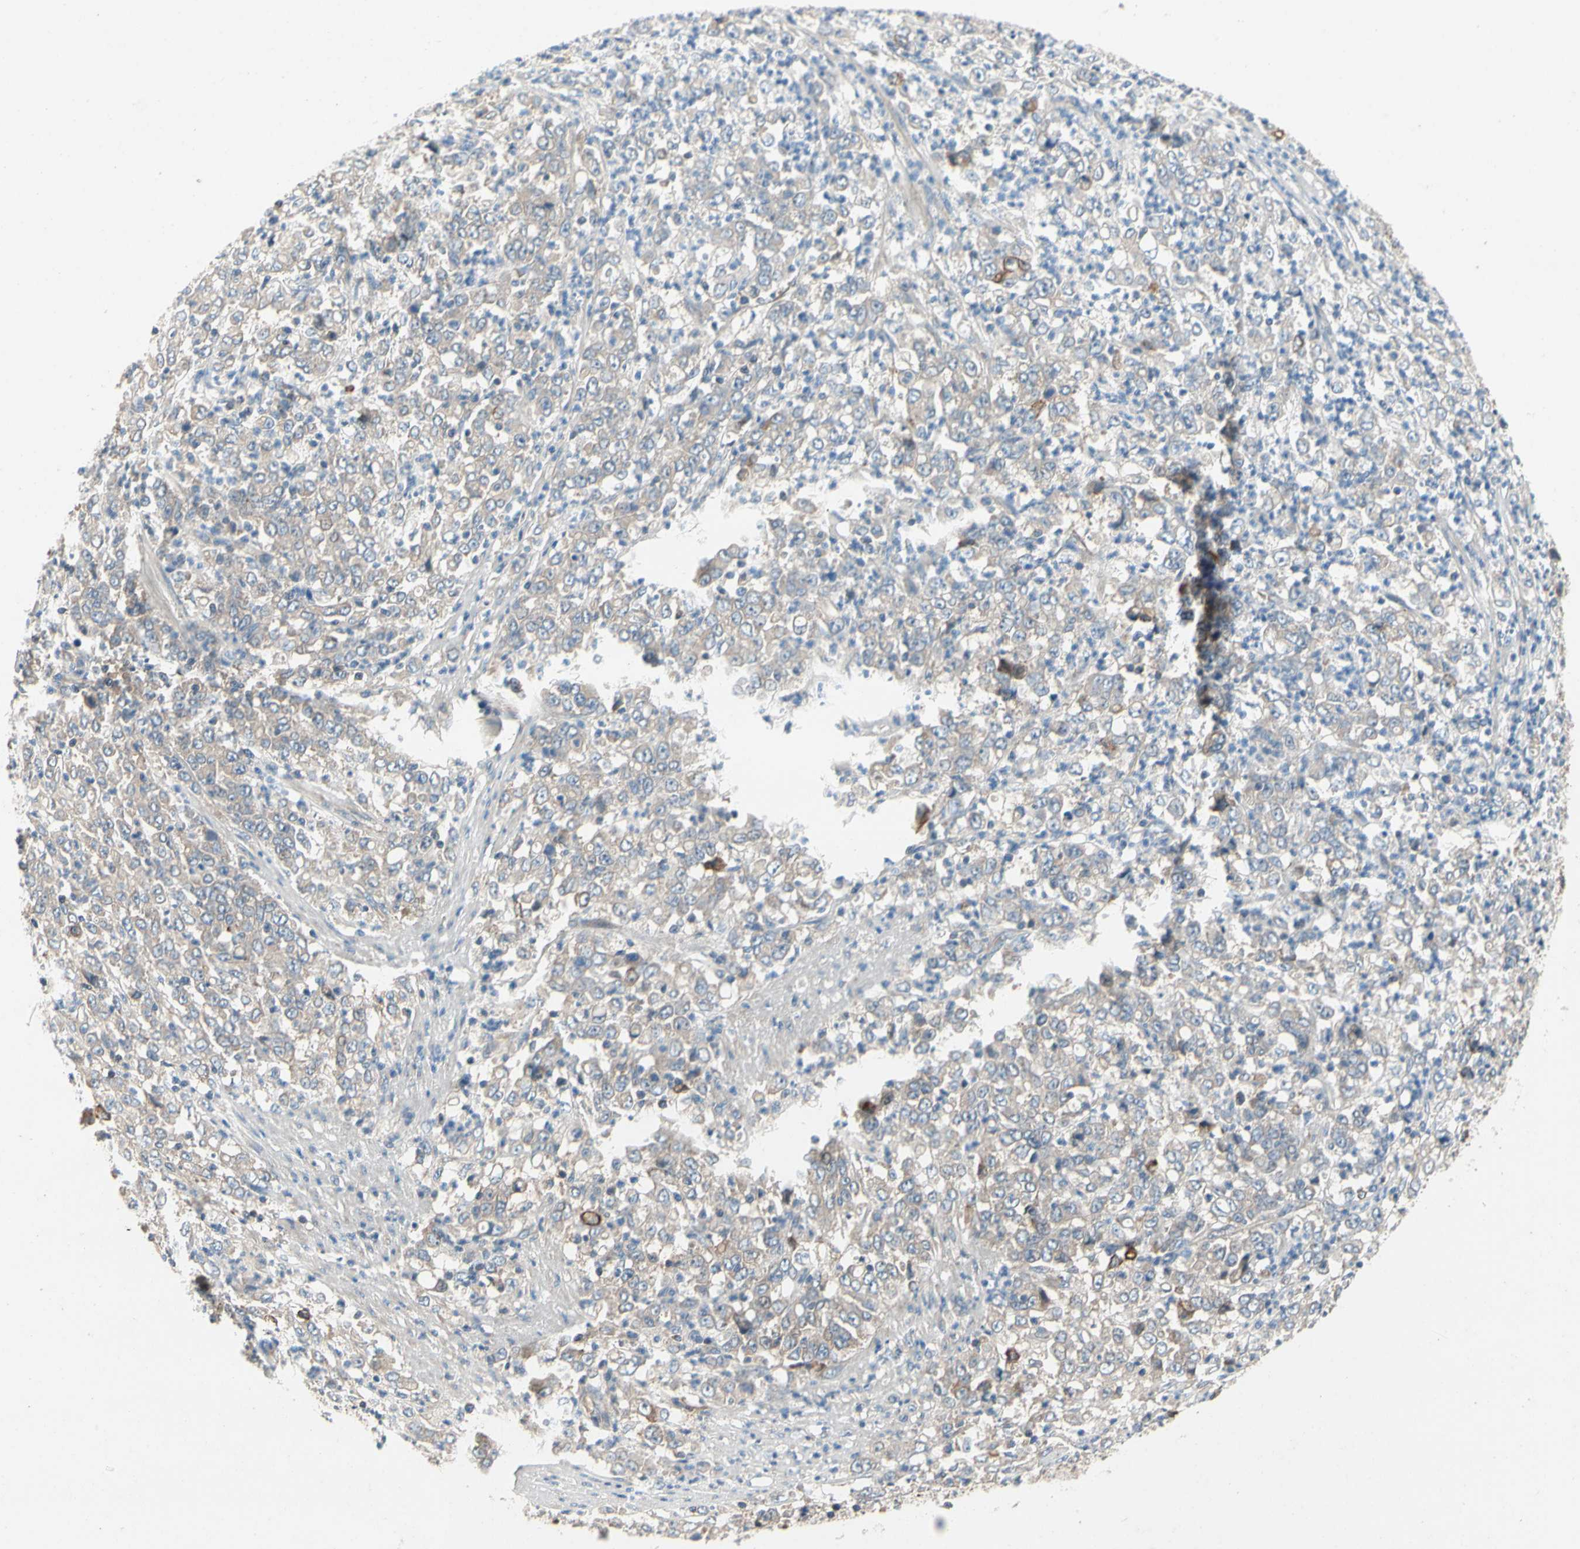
{"staining": {"intensity": "negative", "quantity": "none", "location": "none"}, "tissue": "stomach cancer", "cell_type": "Tumor cells", "image_type": "cancer", "snomed": [{"axis": "morphology", "description": "Adenocarcinoma, NOS"}, {"axis": "topography", "description": "Stomach, lower"}], "caption": "IHC histopathology image of human stomach cancer (adenocarcinoma) stained for a protein (brown), which shows no positivity in tumor cells.", "gene": "KLHDC8B", "patient": {"sex": "female", "age": 71}}